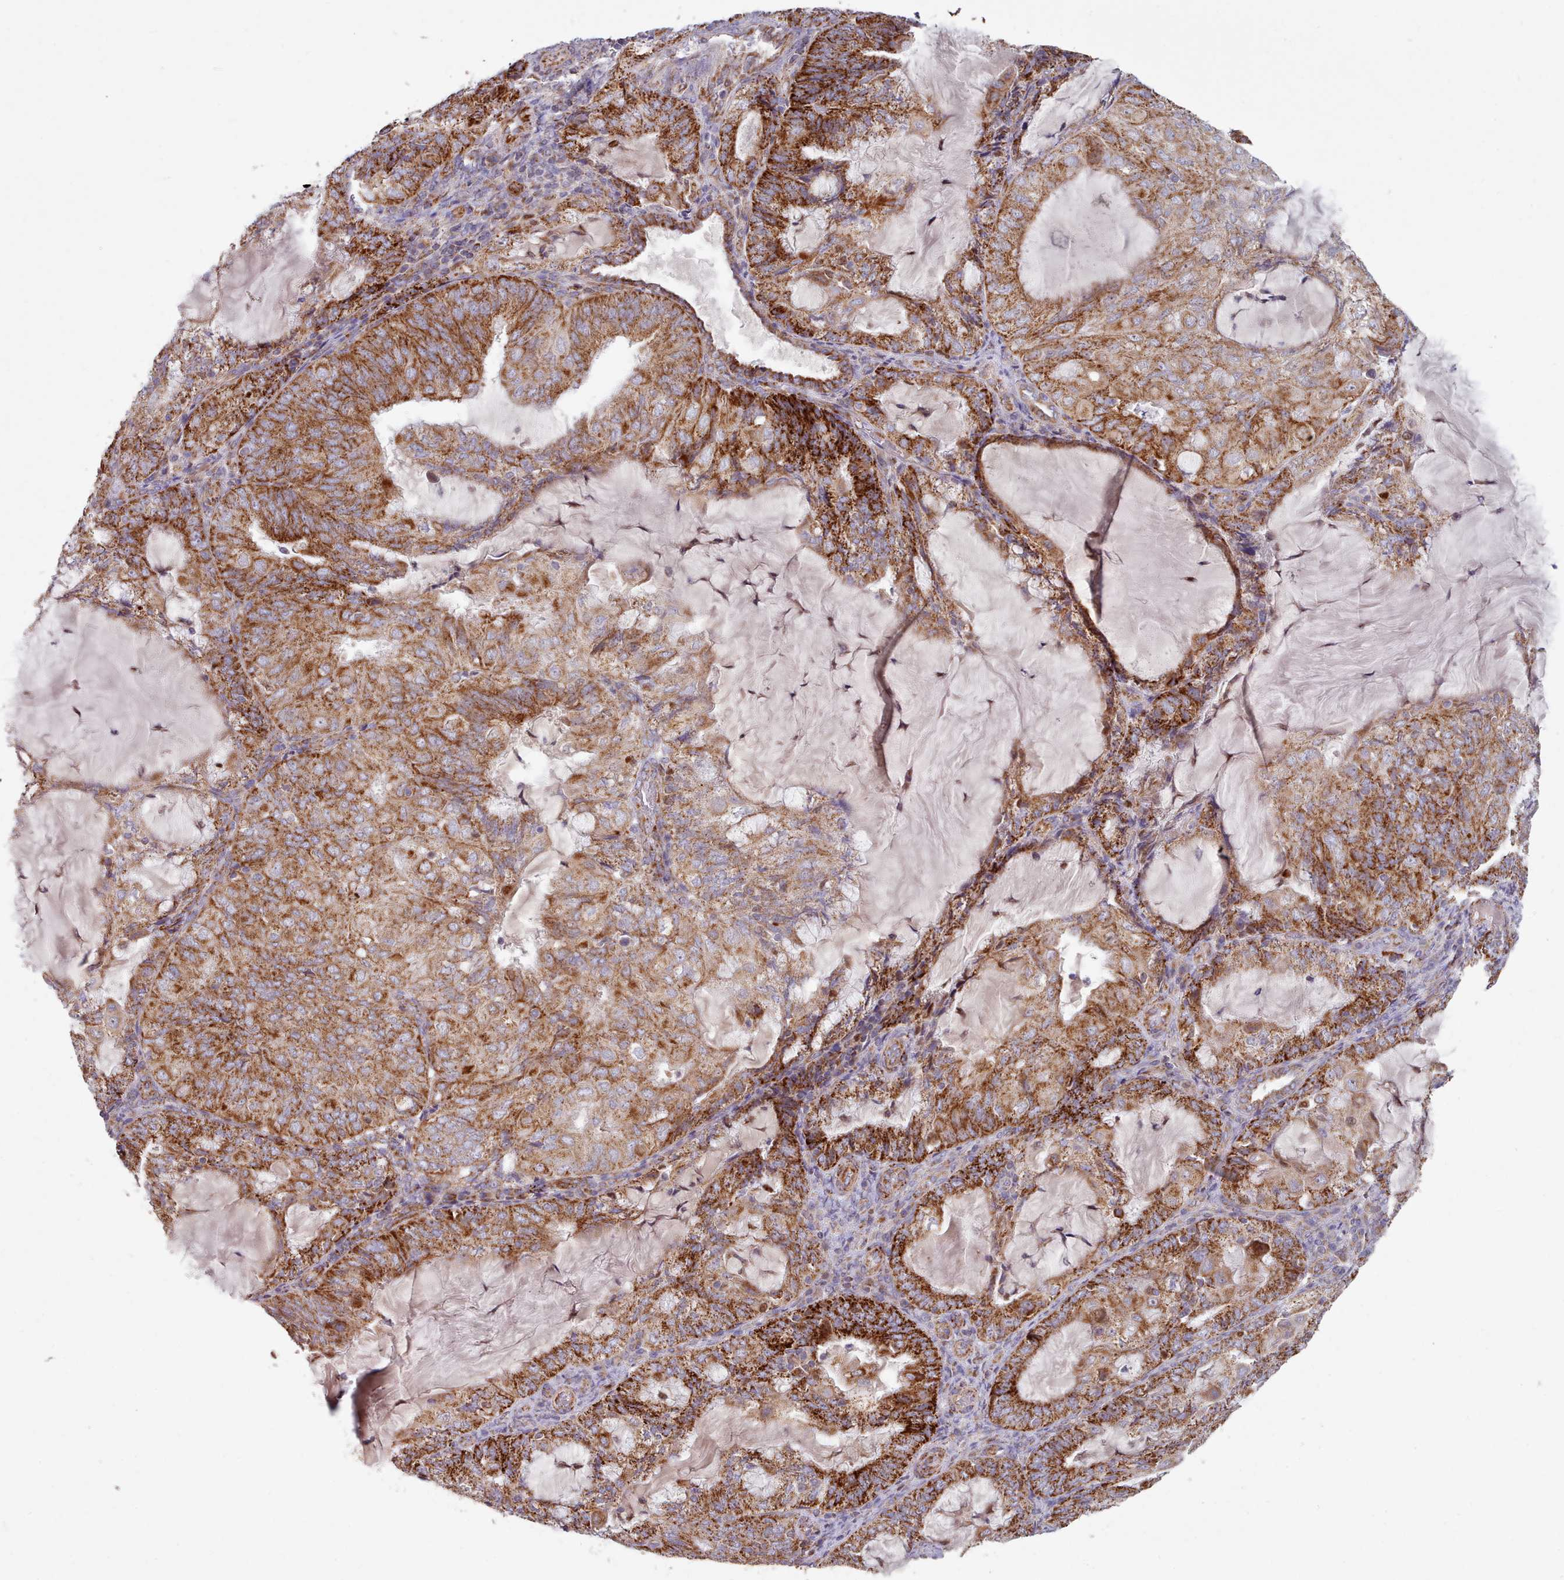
{"staining": {"intensity": "strong", "quantity": ">75%", "location": "cytoplasmic/membranous"}, "tissue": "endometrial cancer", "cell_type": "Tumor cells", "image_type": "cancer", "snomed": [{"axis": "morphology", "description": "Adenocarcinoma, NOS"}, {"axis": "topography", "description": "Endometrium"}], "caption": "There is high levels of strong cytoplasmic/membranous staining in tumor cells of endometrial adenocarcinoma, as demonstrated by immunohistochemical staining (brown color).", "gene": "HSDL2", "patient": {"sex": "female", "age": 81}}